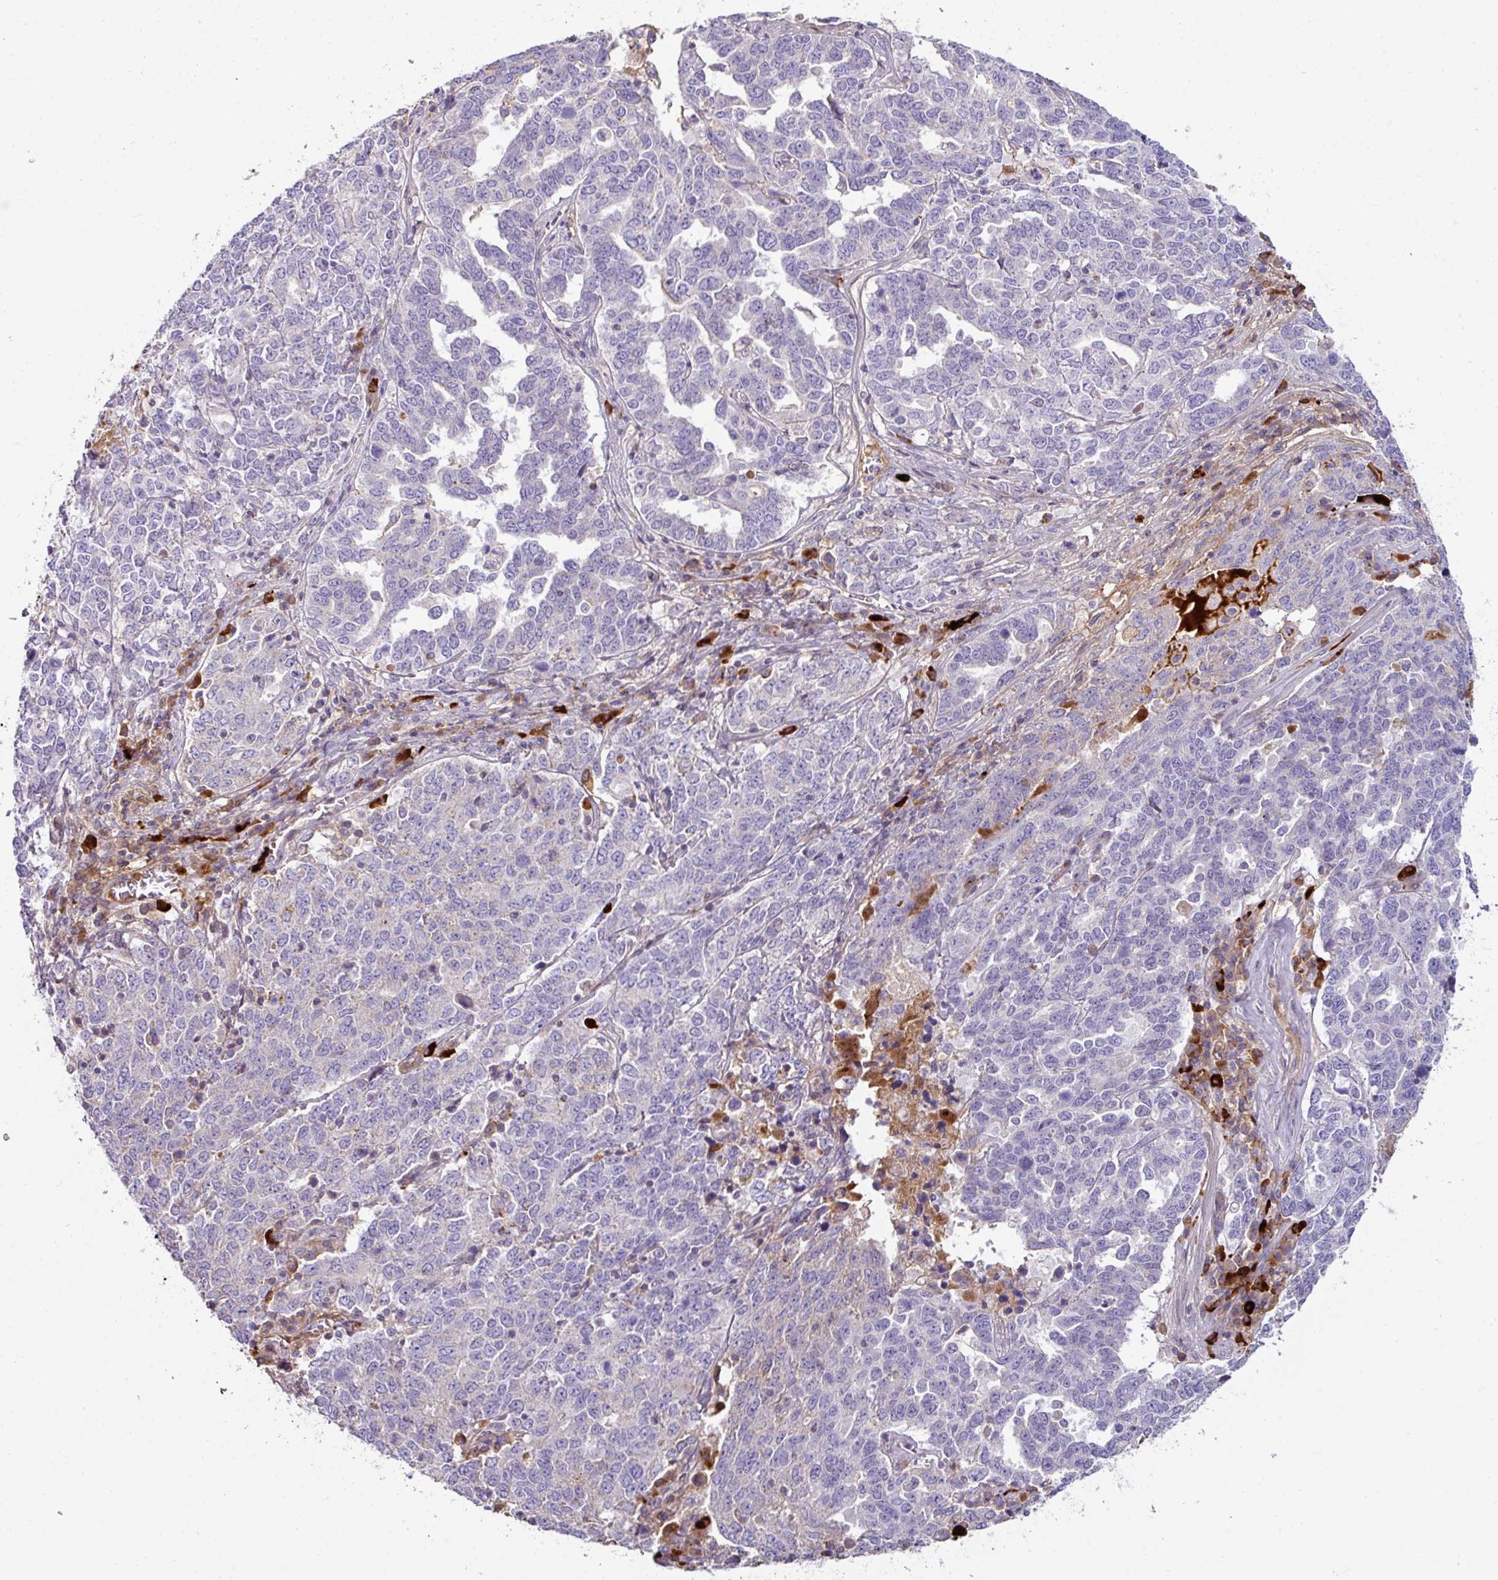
{"staining": {"intensity": "negative", "quantity": "none", "location": "none"}, "tissue": "ovarian cancer", "cell_type": "Tumor cells", "image_type": "cancer", "snomed": [{"axis": "morphology", "description": "Carcinoma, endometroid"}, {"axis": "topography", "description": "Ovary"}], "caption": "DAB (3,3'-diaminobenzidine) immunohistochemical staining of endometroid carcinoma (ovarian) exhibits no significant positivity in tumor cells.", "gene": "SLAMF6", "patient": {"sex": "female", "age": 62}}